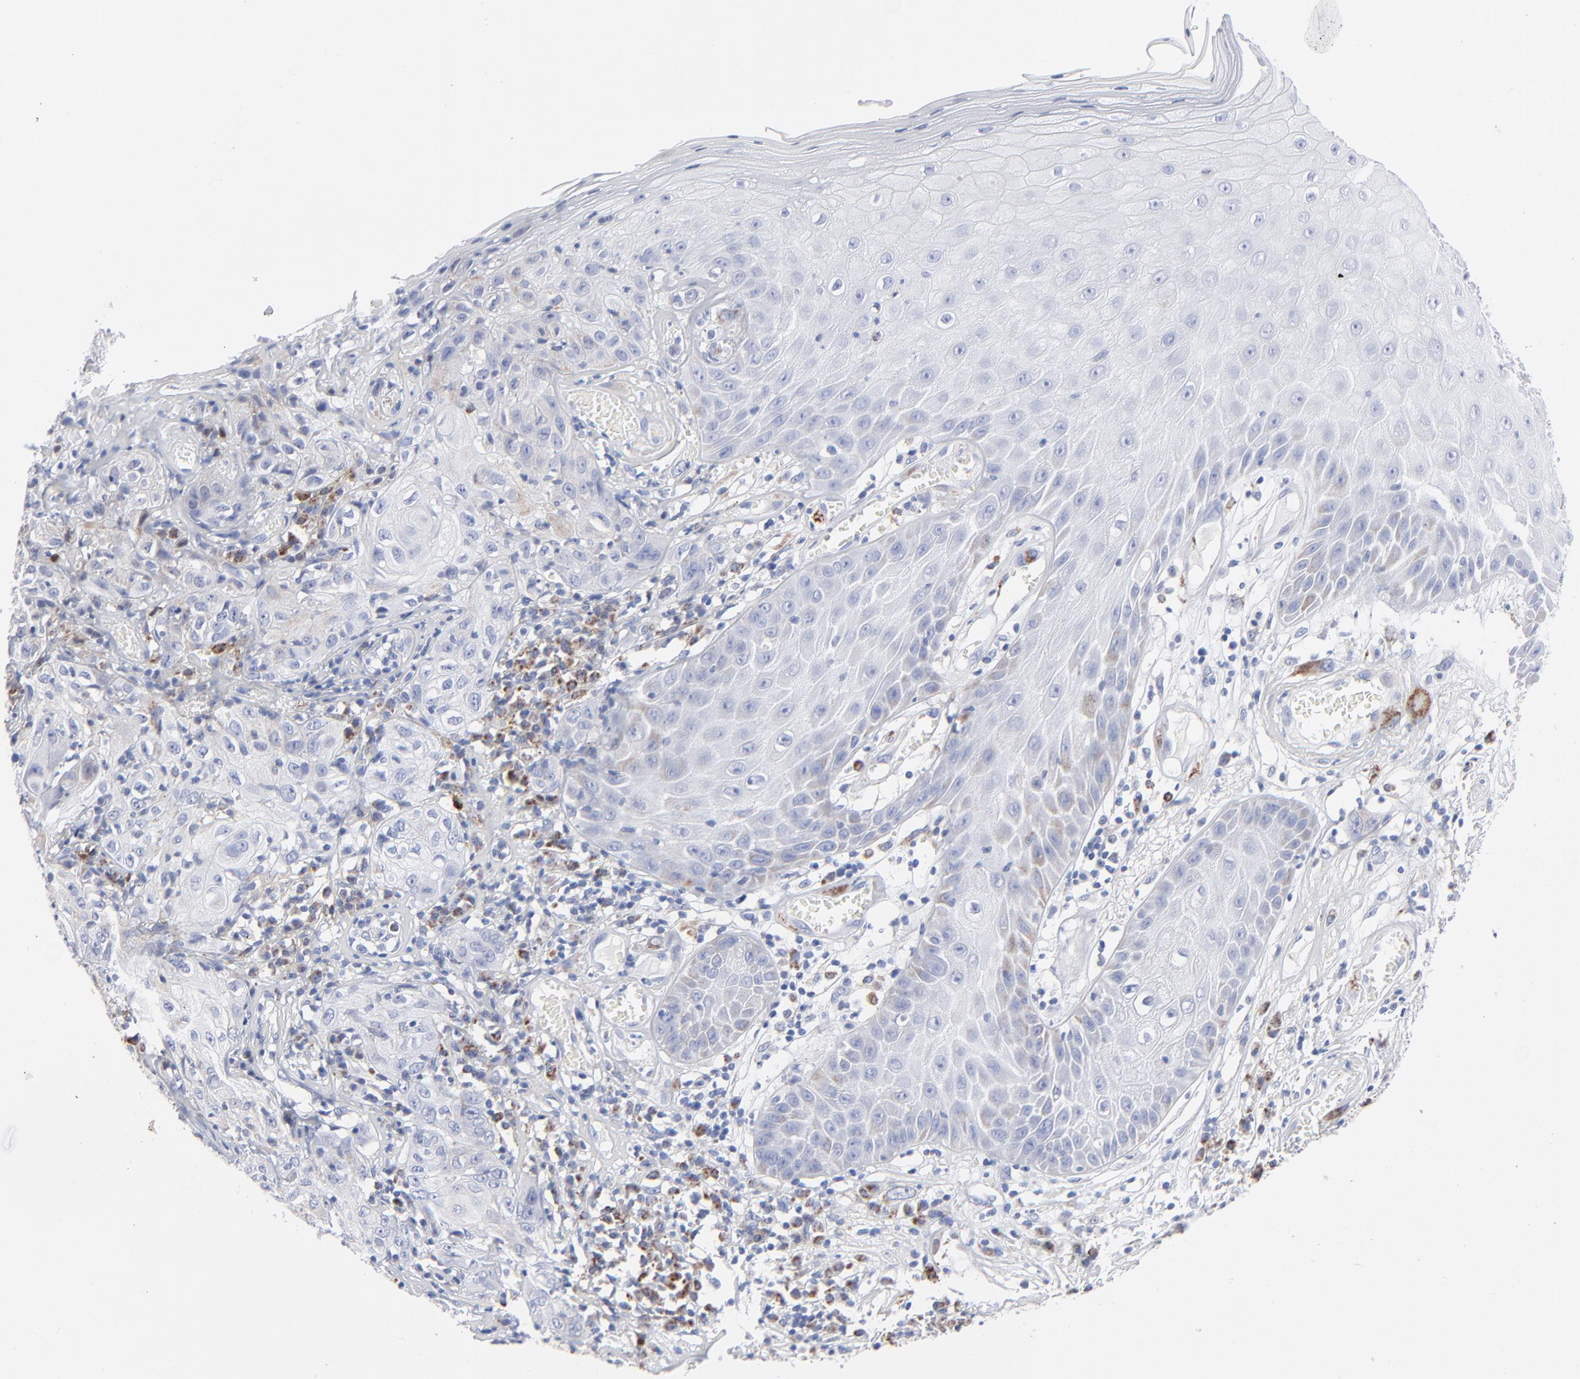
{"staining": {"intensity": "negative", "quantity": "none", "location": "none"}, "tissue": "skin cancer", "cell_type": "Tumor cells", "image_type": "cancer", "snomed": [{"axis": "morphology", "description": "Squamous cell carcinoma, NOS"}, {"axis": "topography", "description": "Skin"}], "caption": "The immunohistochemistry (IHC) histopathology image has no significant positivity in tumor cells of skin cancer (squamous cell carcinoma) tissue.", "gene": "CHCHD10", "patient": {"sex": "male", "age": 65}}